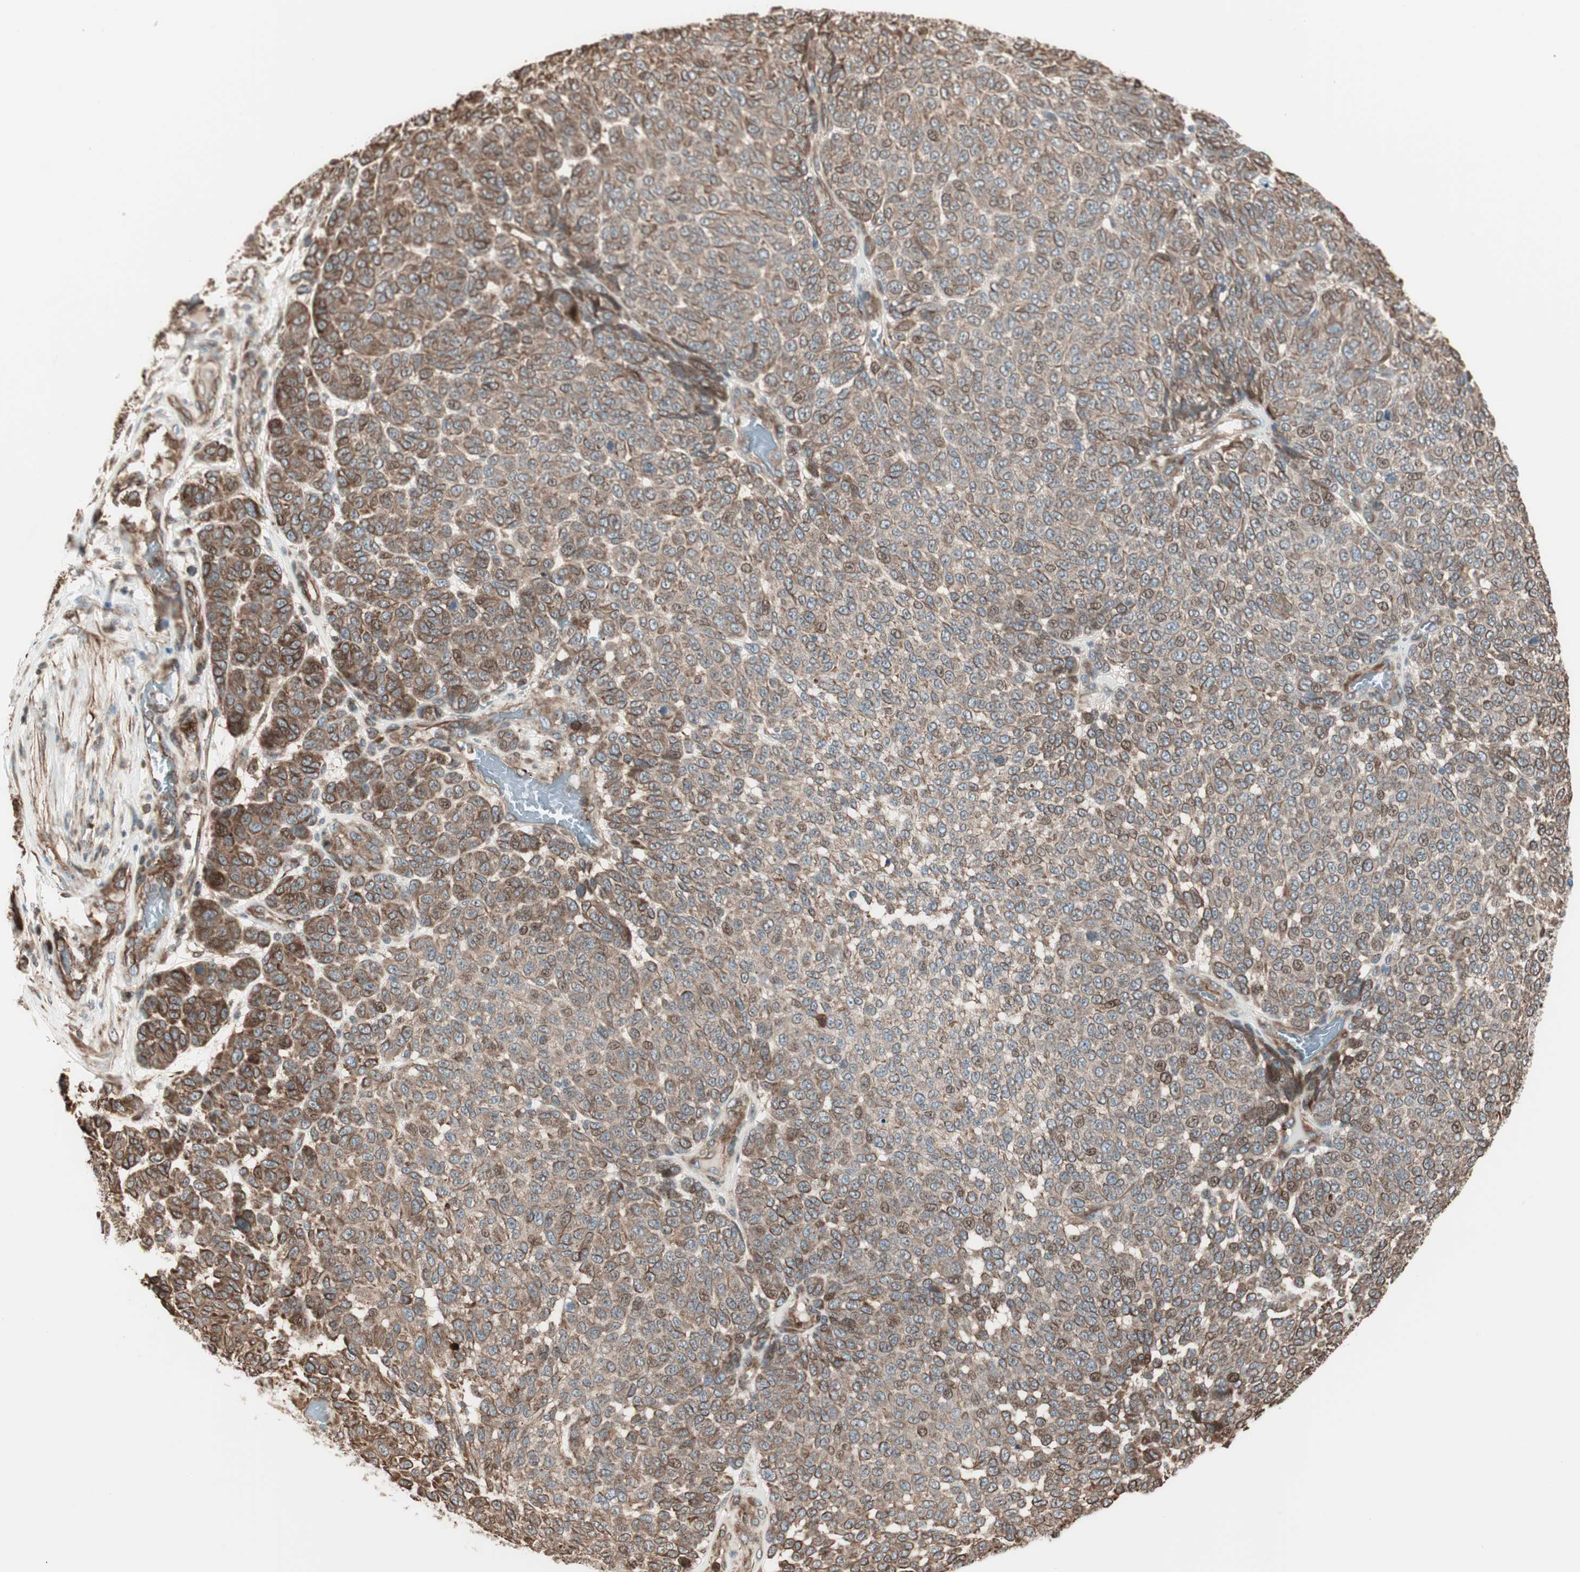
{"staining": {"intensity": "weak", "quantity": ">75%", "location": "cytoplasmic/membranous"}, "tissue": "melanoma", "cell_type": "Tumor cells", "image_type": "cancer", "snomed": [{"axis": "morphology", "description": "Malignant melanoma, NOS"}, {"axis": "topography", "description": "Skin"}], "caption": "Tumor cells exhibit weak cytoplasmic/membranous staining in approximately >75% of cells in malignant melanoma.", "gene": "MAD2L2", "patient": {"sex": "male", "age": 59}}